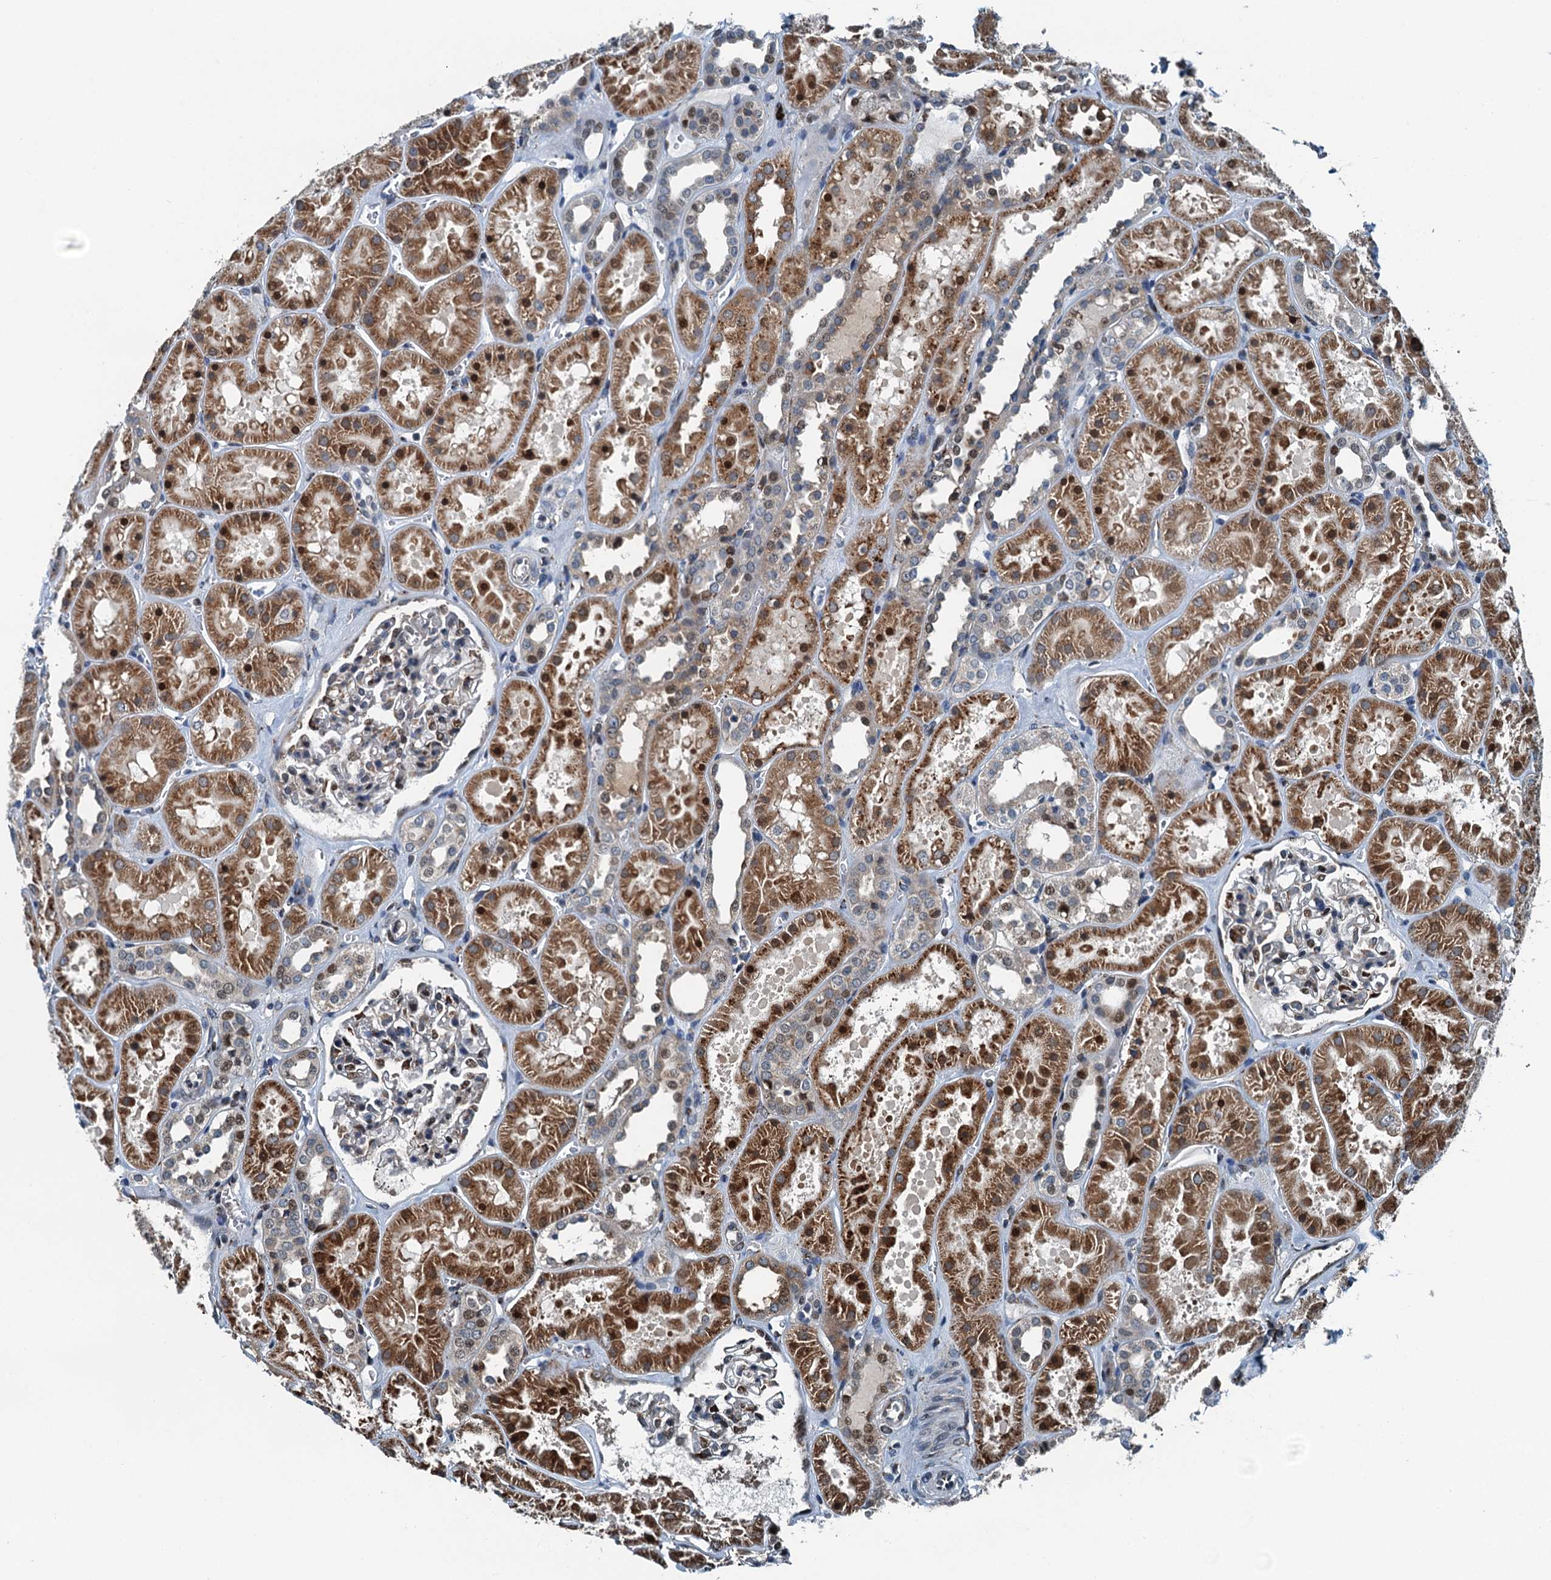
{"staining": {"intensity": "moderate", "quantity": "<25%", "location": "cytoplasmic/membranous"}, "tissue": "kidney", "cell_type": "Cells in glomeruli", "image_type": "normal", "snomed": [{"axis": "morphology", "description": "Normal tissue, NOS"}, {"axis": "topography", "description": "Kidney"}], "caption": "Immunohistochemical staining of unremarkable human kidney exhibits <25% levels of moderate cytoplasmic/membranous protein expression in about <25% of cells in glomeruli.", "gene": "TAMALIN", "patient": {"sex": "female", "age": 41}}